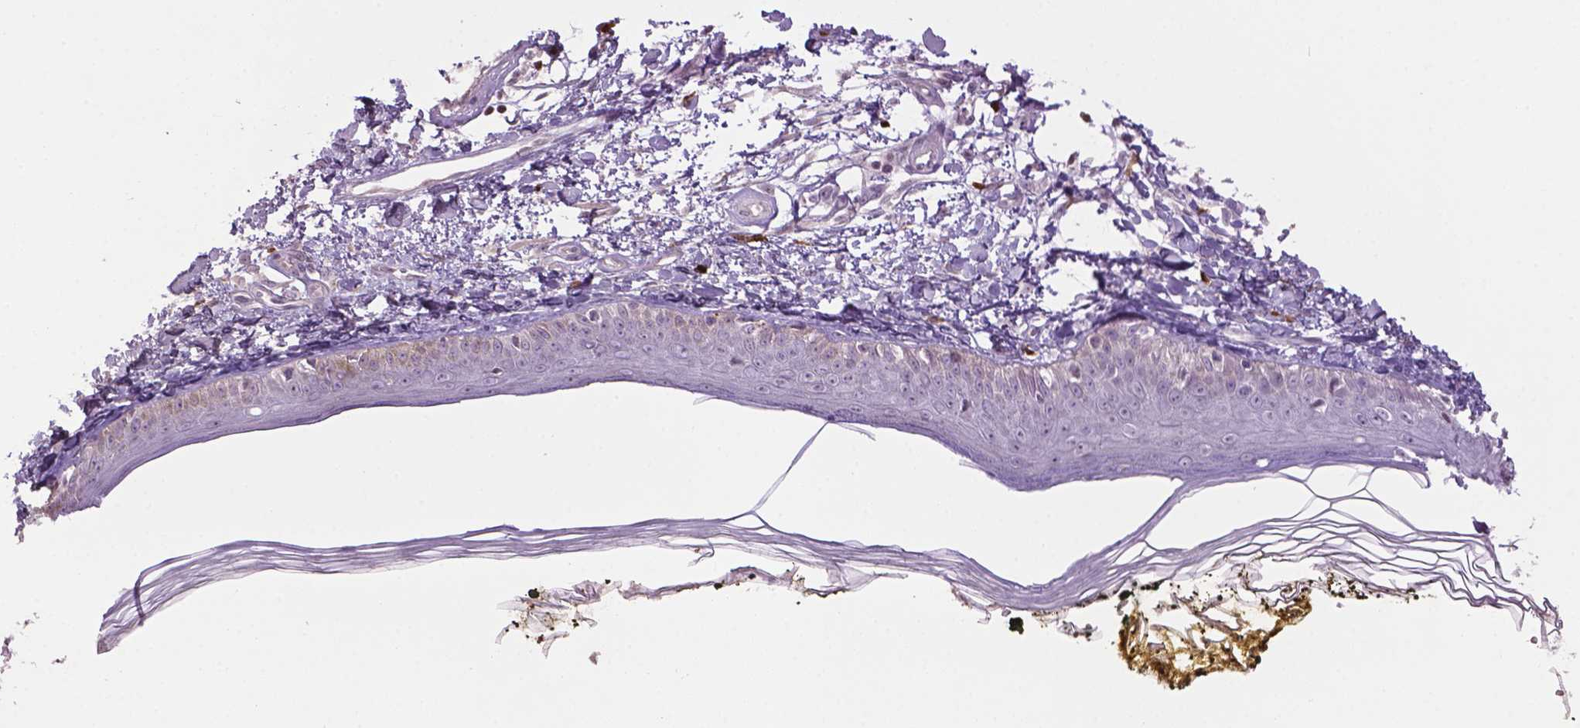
{"staining": {"intensity": "negative", "quantity": "none", "location": "none"}, "tissue": "skin", "cell_type": "Fibroblasts", "image_type": "normal", "snomed": [{"axis": "morphology", "description": "Normal tissue, NOS"}, {"axis": "topography", "description": "Skin"}], "caption": "Unremarkable skin was stained to show a protein in brown. There is no significant staining in fibroblasts. (DAB immunohistochemistry (IHC), high magnification).", "gene": "NTNG2", "patient": {"sex": "male", "age": 76}}